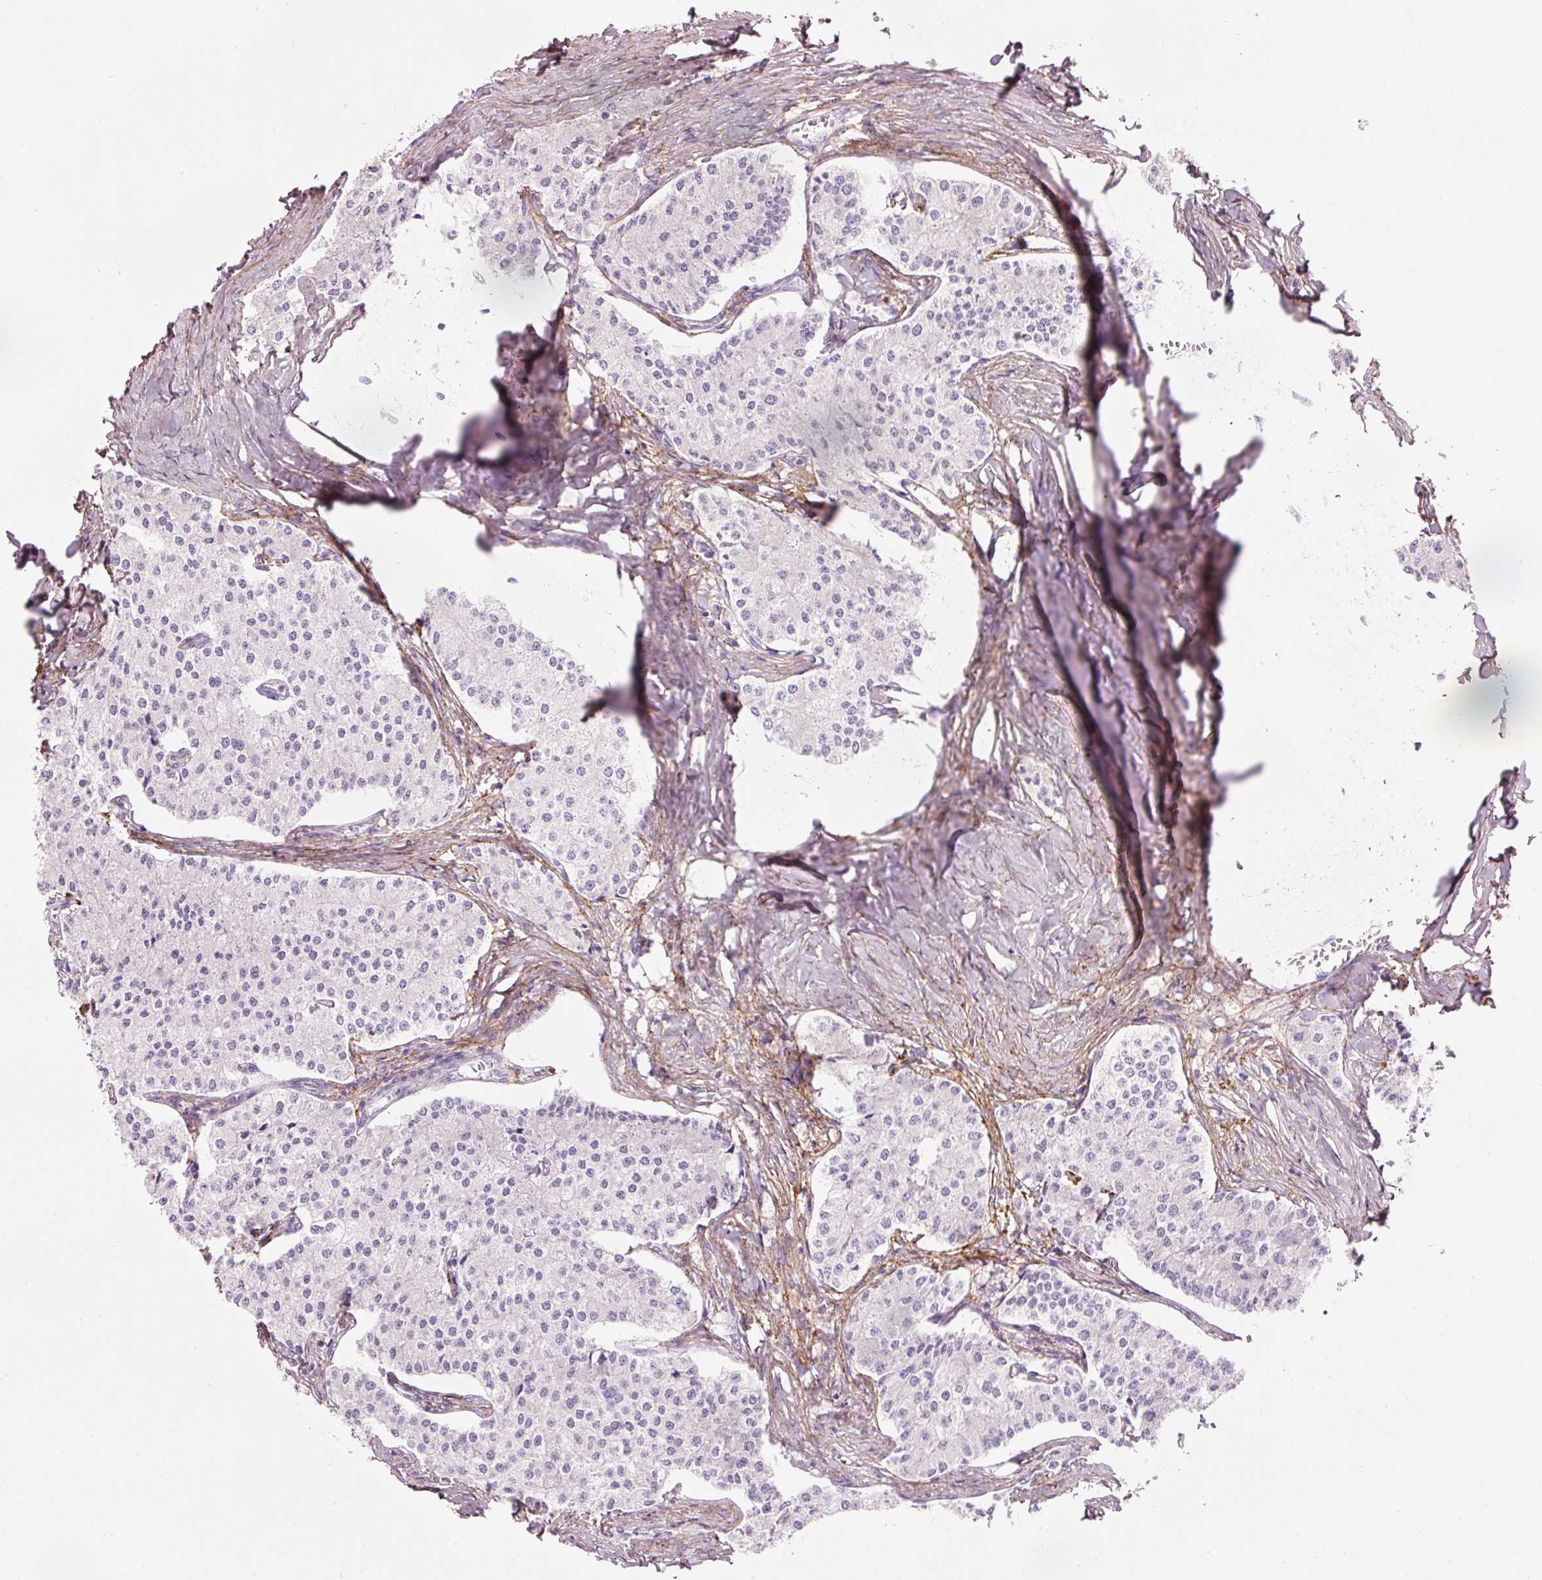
{"staining": {"intensity": "negative", "quantity": "none", "location": "none"}, "tissue": "carcinoid", "cell_type": "Tumor cells", "image_type": "cancer", "snomed": [{"axis": "morphology", "description": "Carcinoid, malignant, NOS"}, {"axis": "topography", "description": "Colon"}], "caption": "An IHC image of carcinoid is shown. There is no staining in tumor cells of carcinoid.", "gene": "MFAP4", "patient": {"sex": "female", "age": 52}}